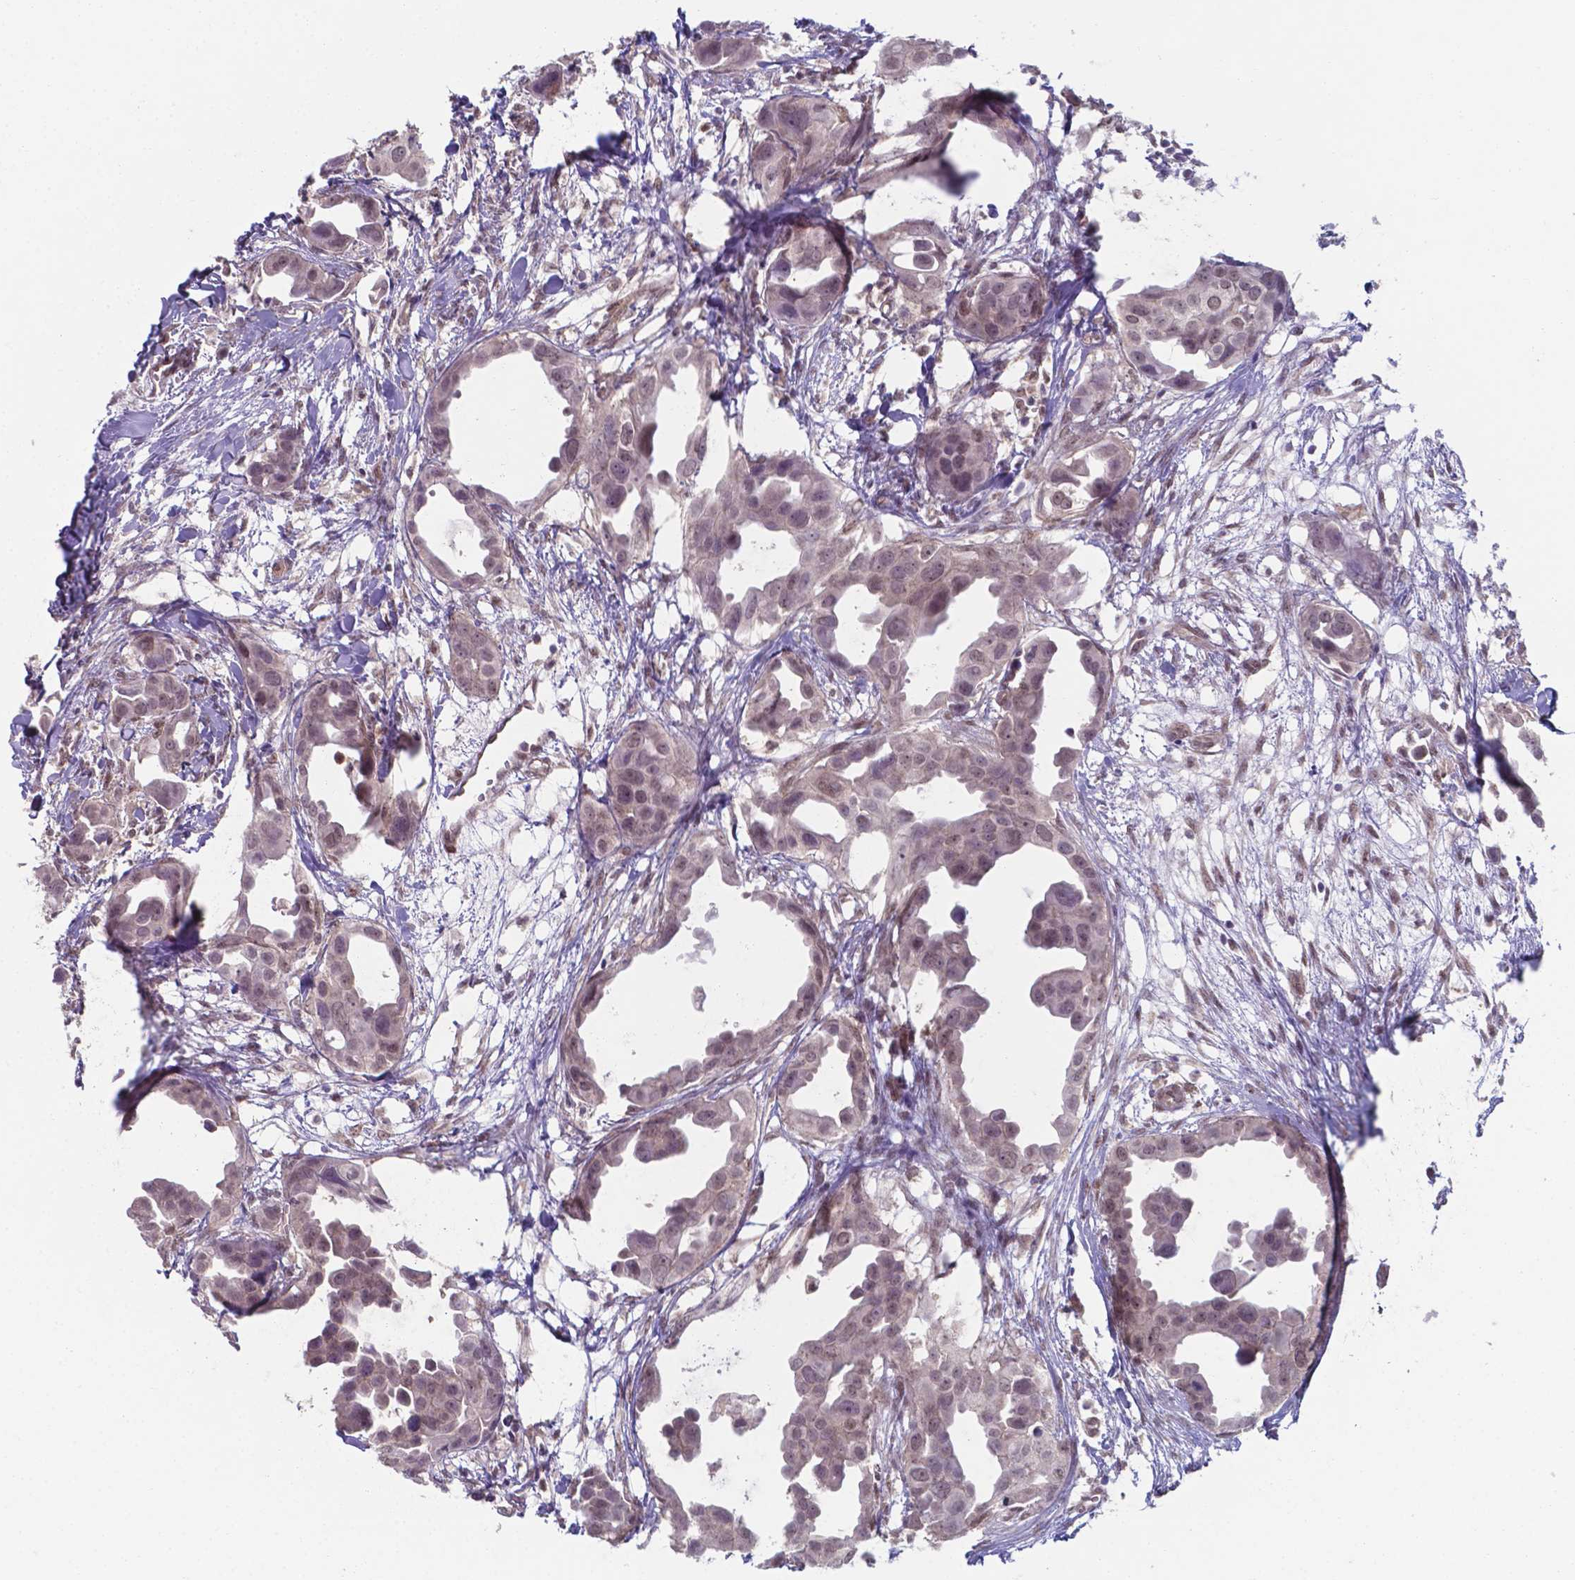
{"staining": {"intensity": "weak", "quantity": "25%-75%", "location": "nuclear"}, "tissue": "breast cancer", "cell_type": "Tumor cells", "image_type": "cancer", "snomed": [{"axis": "morphology", "description": "Duct carcinoma"}, {"axis": "topography", "description": "Breast"}], "caption": "A low amount of weak nuclear expression is seen in about 25%-75% of tumor cells in breast cancer tissue. The protein is stained brown, and the nuclei are stained in blue (DAB (3,3'-diaminobenzidine) IHC with brightfield microscopy, high magnification).", "gene": "UBE2E2", "patient": {"sex": "female", "age": 38}}